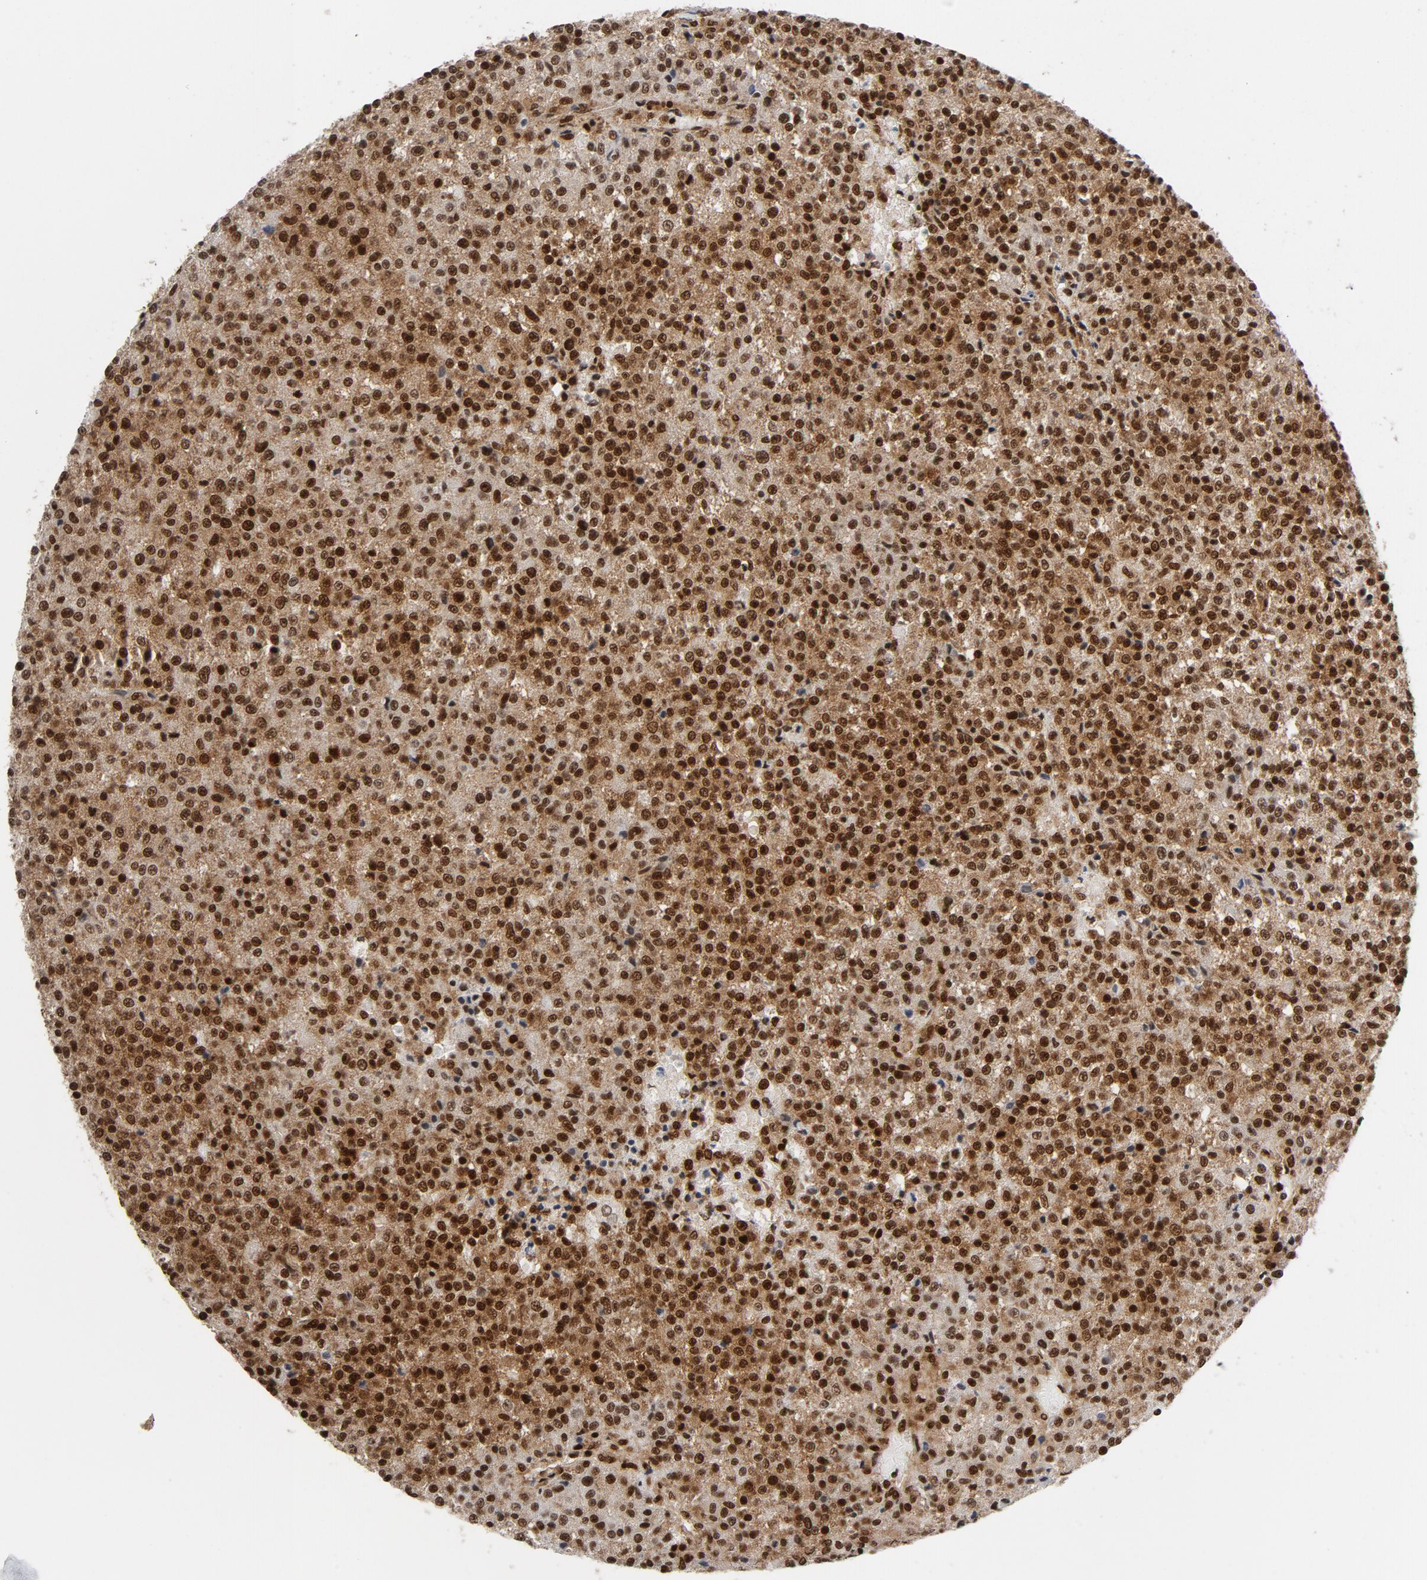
{"staining": {"intensity": "strong", "quantity": ">75%", "location": "nuclear"}, "tissue": "testis cancer", "cell_type": "Tumor cells", "image_type": "cancer", "snomed": [{"axis": "morphology", "description": "Seminoma, NOS"}, {"axis": "topography", "description": "Testis"}], "caption": "An image of testis seminoma stained for a protein exhibits strong nuclear brown staining in tumor cells. The protein of interest is shown in brown color, while the nuclei are stained blue.", "gene": "NFYB", "patient": {"sex": "male", "age": 59}}